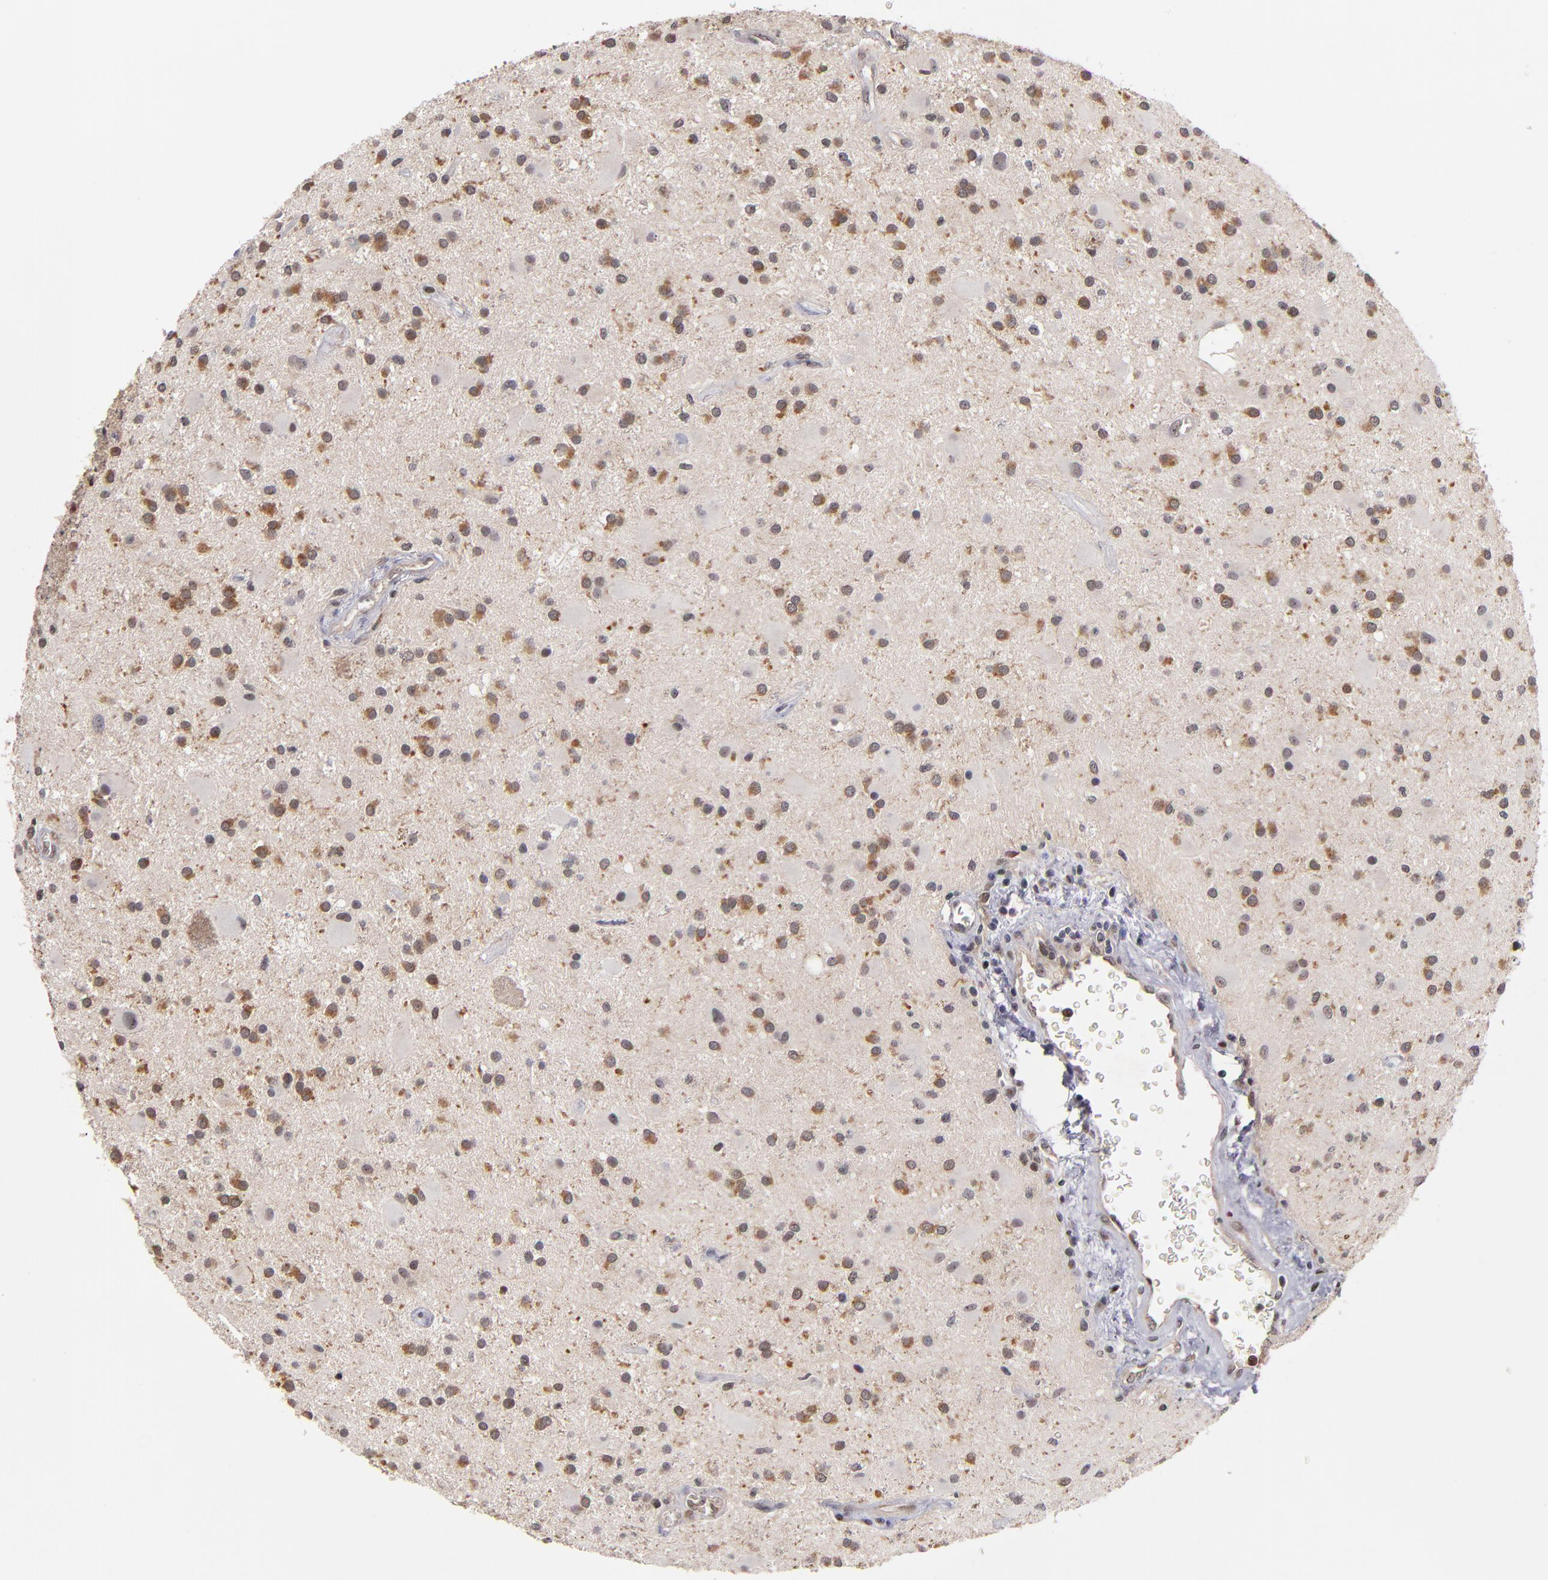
{"staining": {"intensity": "moderate", "quantity": "25%-75%", "location": "cytoplasmic/membranous"}, "tissue": "glioma", "cell_type": "Tumor cells", "image_type": "cancer", "snomed": [{"axis": "morphology", "description": "Glioma, malignant, Low grade"}, {"axis": "topography", "description": "Brain"}], "caption": "Malignant glioma (low-grade) tissue reveals moderate cytoplasmic/membranous staining in approximately 25%-75% of tumor cells", "gene": "KDM6A", "patient": {"sex": "male", "age": 58}}